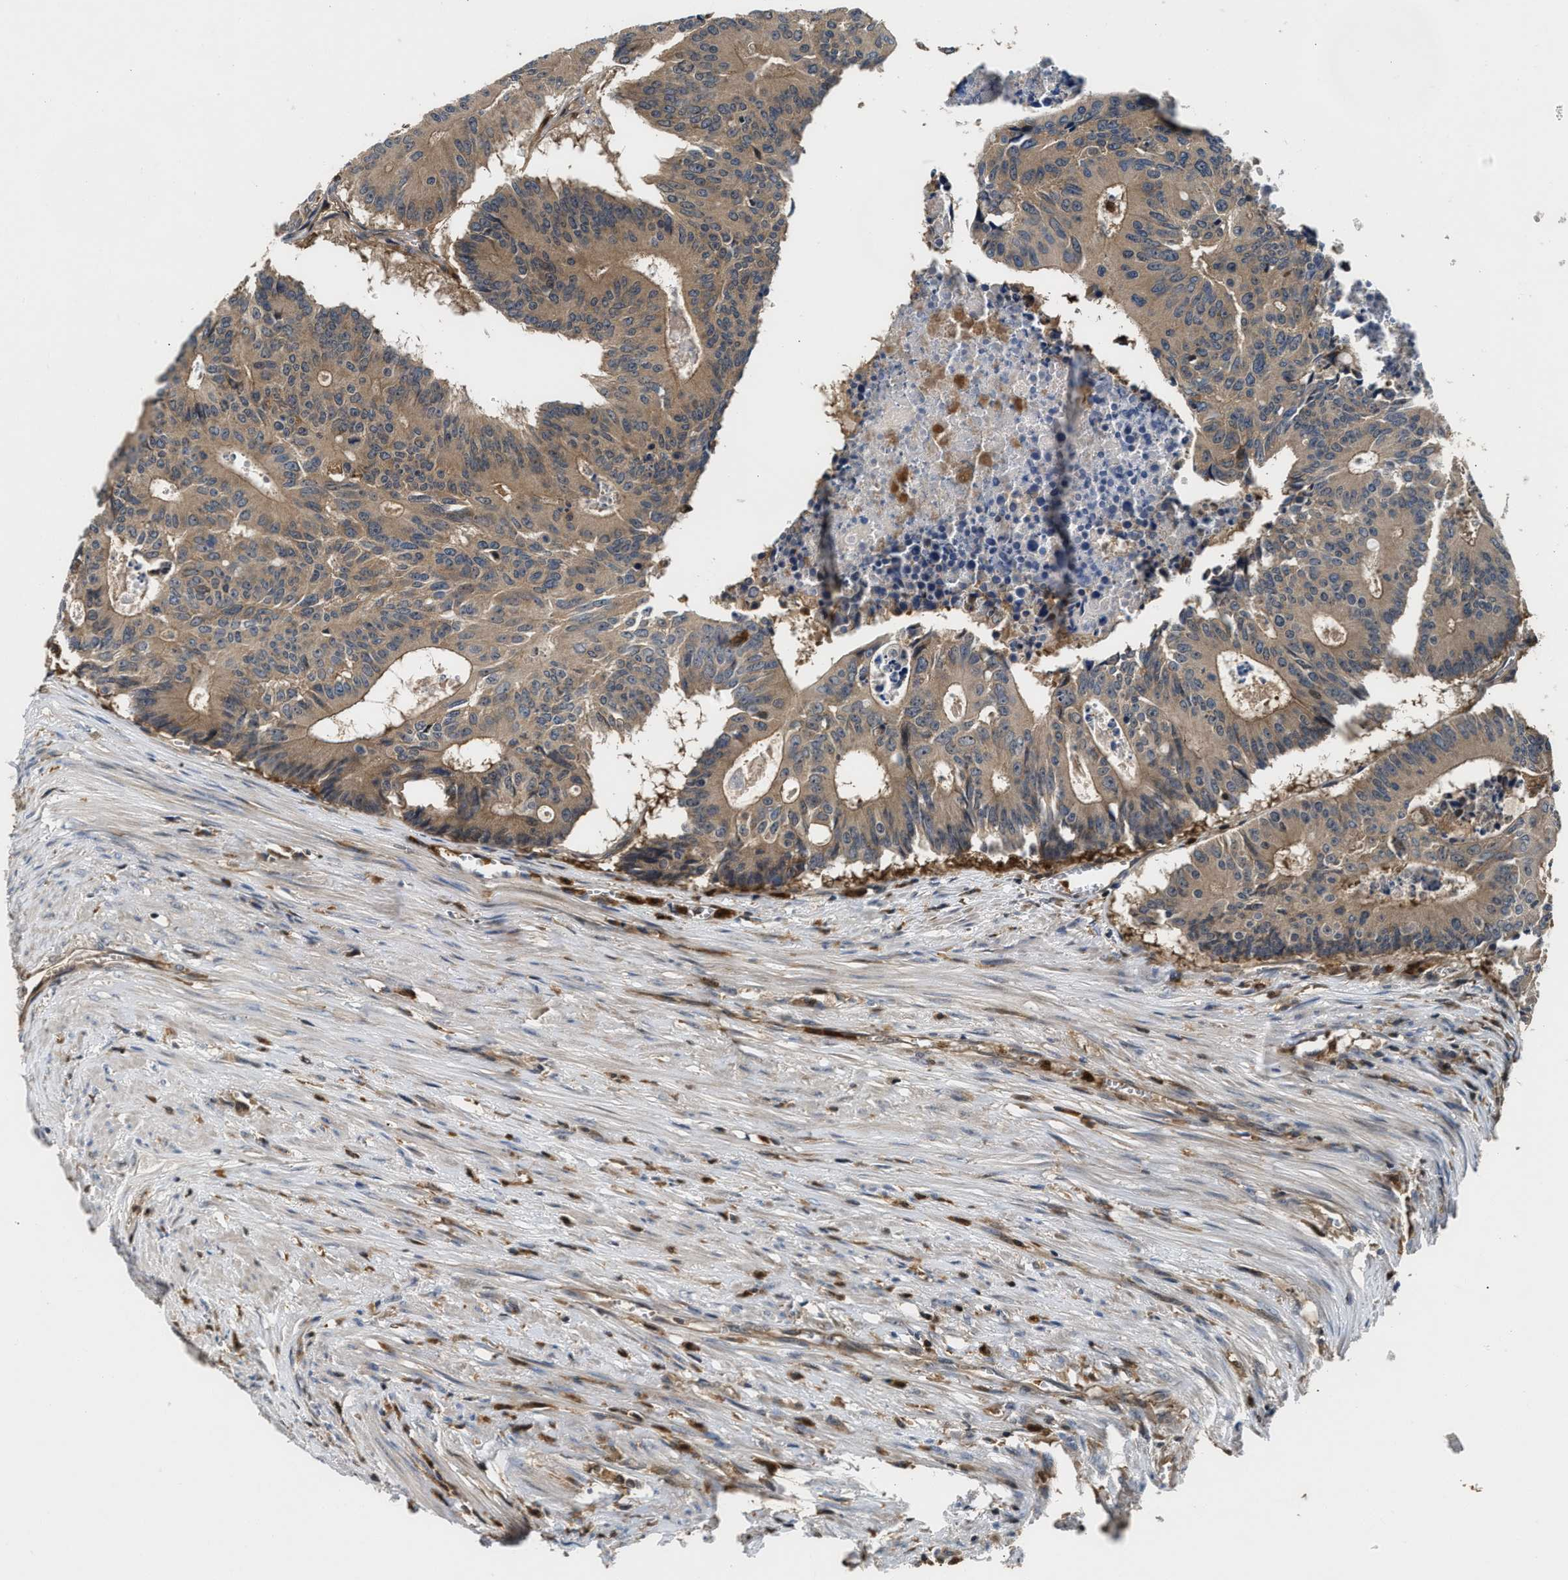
{"staining": {"intensity": "moderate", "quantity": ">75%", "location": "cytoplasmic/membranous"}, "tissue": "colorectal cancer", "cell_type": "Tumor cells", "image_type": "cancer", "snomed": [{"axis": "morphology", "description": "Adenocarcinoma, NOS"}, {"axis": "topography", "description": "Colon"}], "caption": "Brown immunohistochemical staining in human colorectal cancer displays moderate cytoplasmic/membranous expression in approximately >75% of tumor cells. Nuclei are stained in blue.", "gene": "OSTF1", "patient": {"sex": "male", "age": 87}}